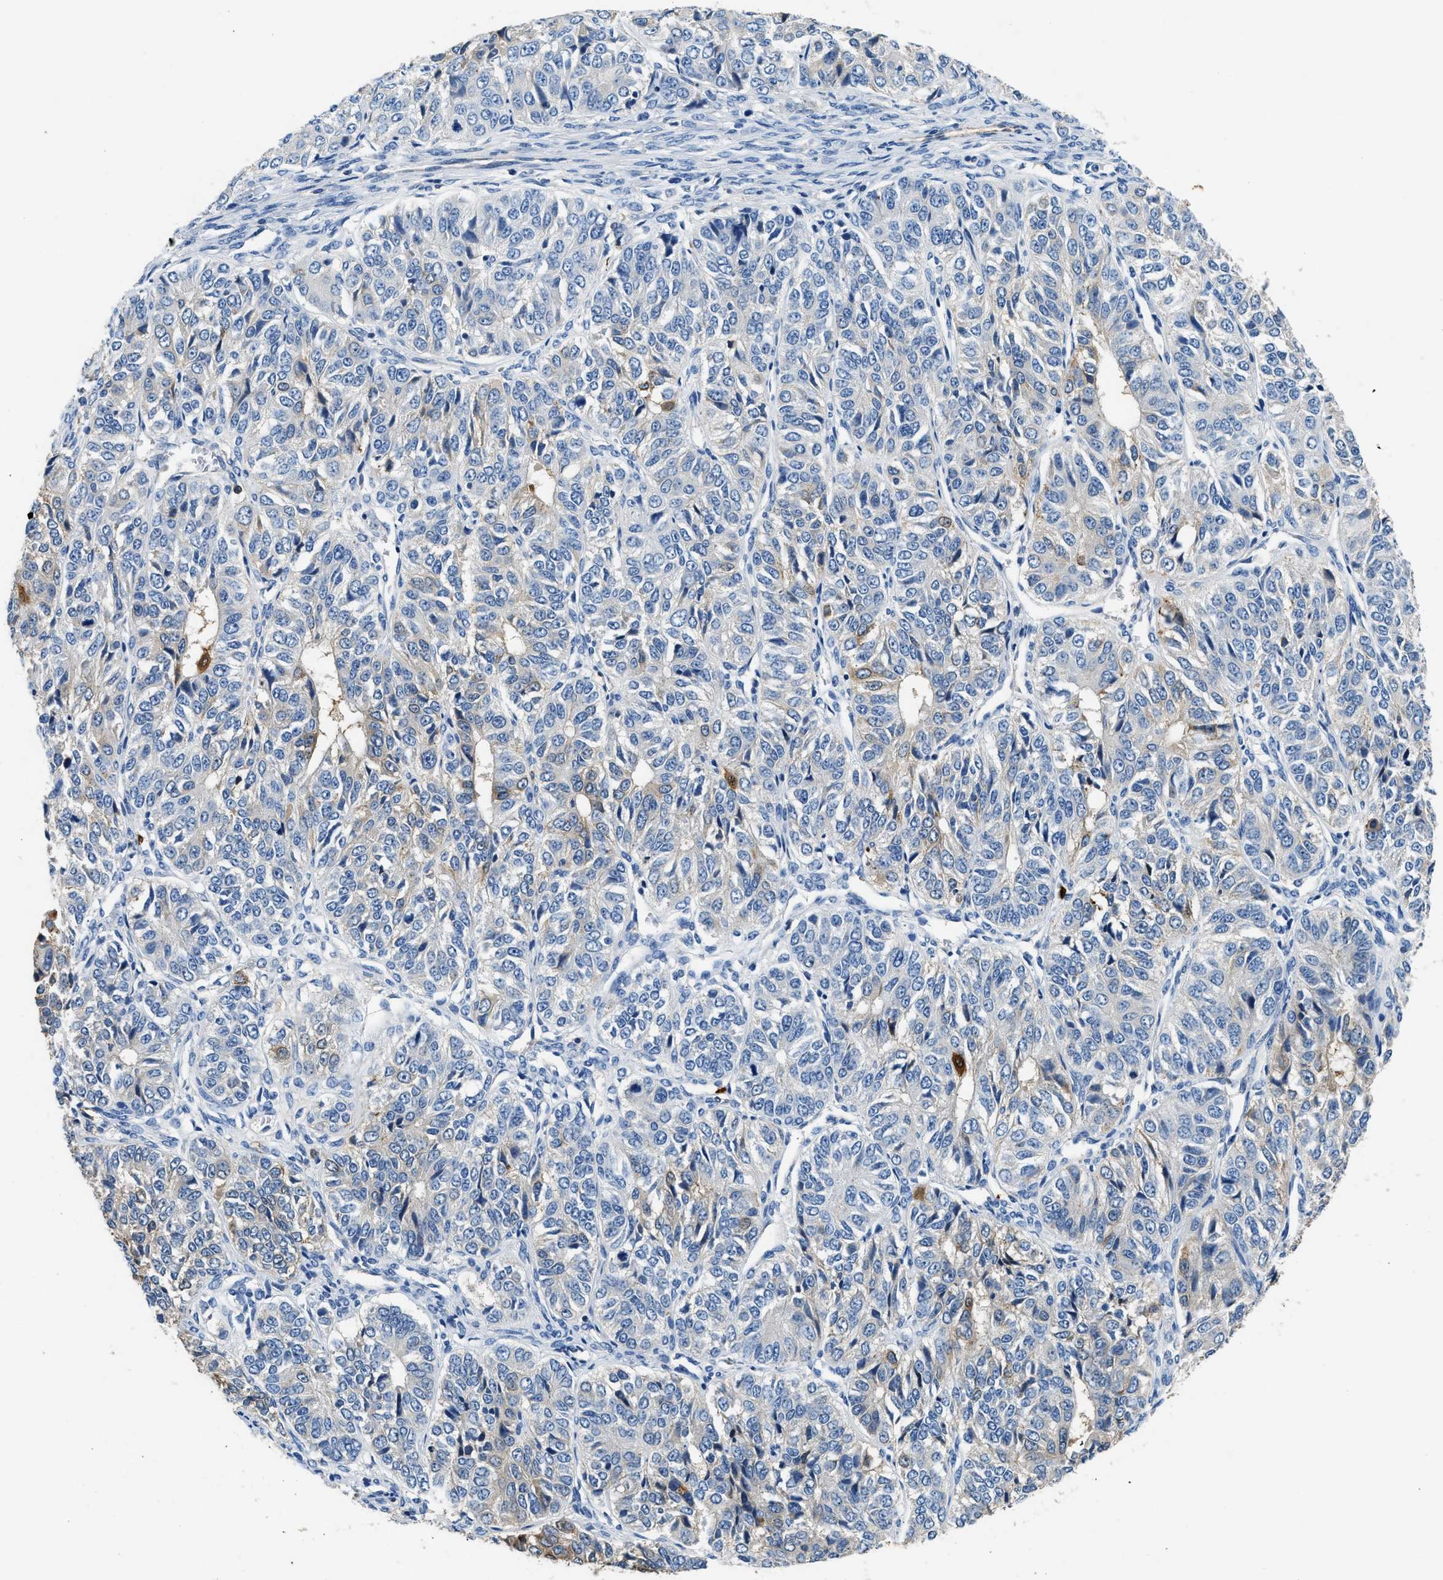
{"staining": {"intensity": "moderate", "quantity": "<25%", "location": "cytoplasmic/membranous,nuclear"}, "tissue": "ovarian cancer", "cell_type": "Tumor cells", "image_type": "cancer", "snomed": [{"axis": "morphology", "description": "Carcinoma, endometroid"}, {"axis": "topography", "description": "Ovary"}], "caption": "Immunohistochemical staining of human ovarian cancer (endometroid carcinoma) demonstrates moderate cytoplasmic/membranous and nuclear protein staining in approximately <25% of tumor cells.", "gene": "ANXA3", "patient": {"sex": "female", "age": 51}}